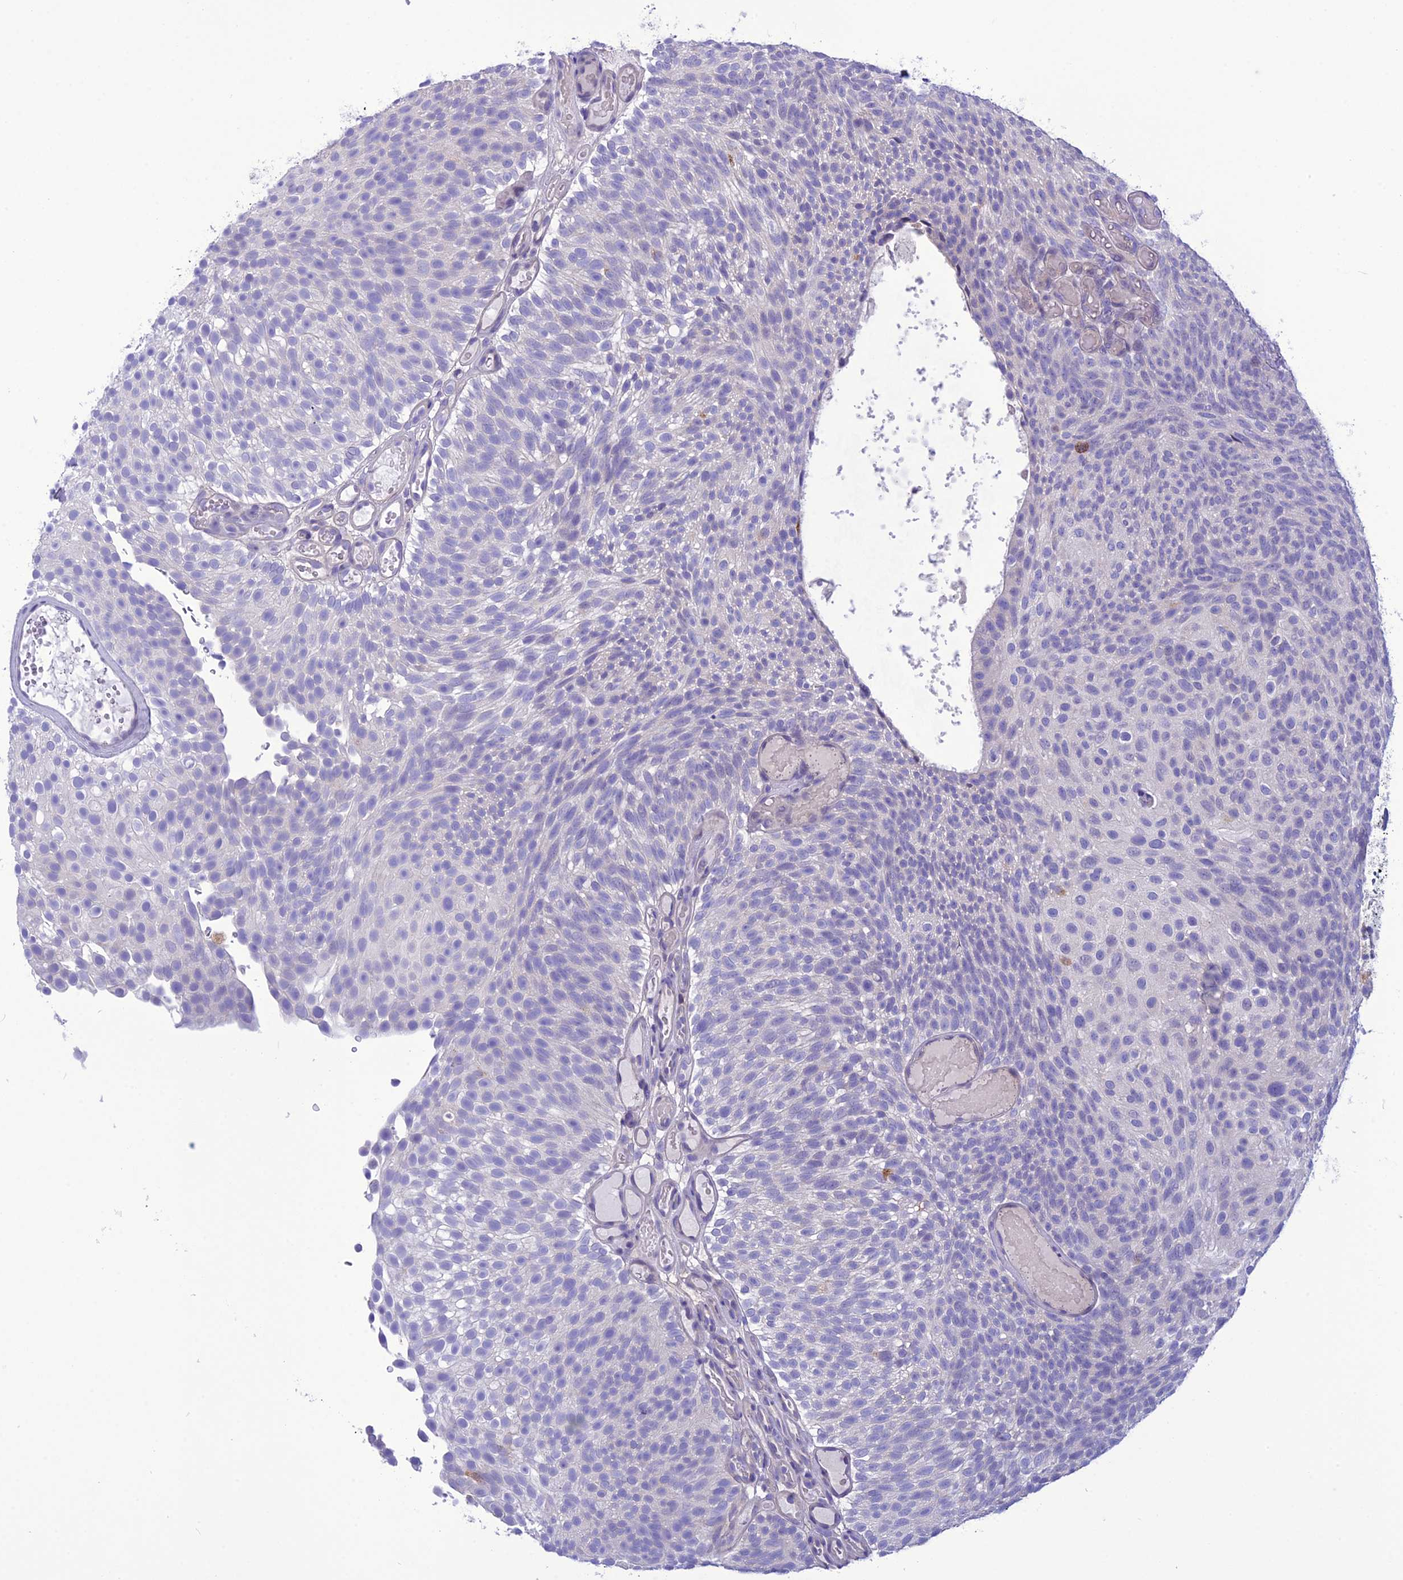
{"staining": {"intensity": "negative", "quantity": "none", "location": "none"}, "tissue": "urothelial cancer", "cell_type": "Tumor cells", "image_type": "cancer", "snomed": [{"axis": "morphology", "description": "Urothelial carcinoma, Low grade"}, {"axis": "topography", "description": "Urinary bladder"}], "caption": "High power microscopy micrograph of an IHC histopathology image of urothelial cancer, revealing no significant expression in tumor cells.", "gene": "BBS2", "patient": {"sex": "male", "age": 78}}